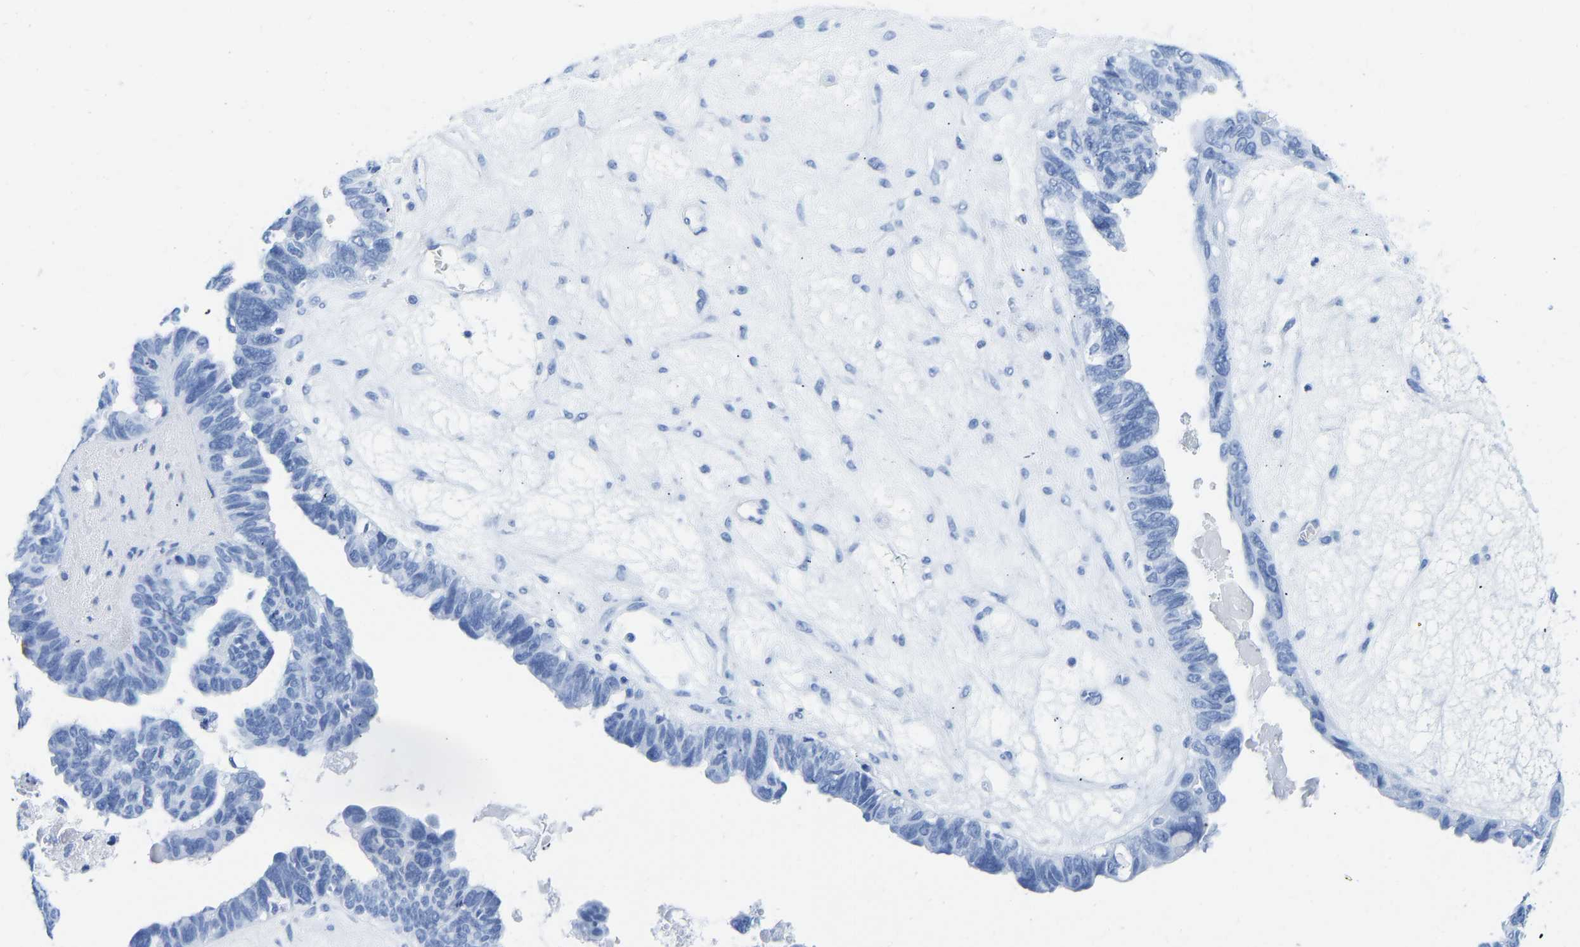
{"staining": {"intensity": "negative", "quantity": "none", "location": "none"}, "tissue": "ovarian cancer", "cell_type": "Tumor cells", "image_type": "cancer", "snomed": [{"axis": "morphology", "description": "Cystadenocarcinoma, serous, NOS"}, {"axis": "topography", "description": "Ovary"}], "caption": "Immunohistochemistry (IHC) photomicrograph of human ovarian cancer stained for a protein (brown), which reveals no staining in tumor cells.", "gene": "ELMO2", "patient": {"sex": "female", "age": 79}}